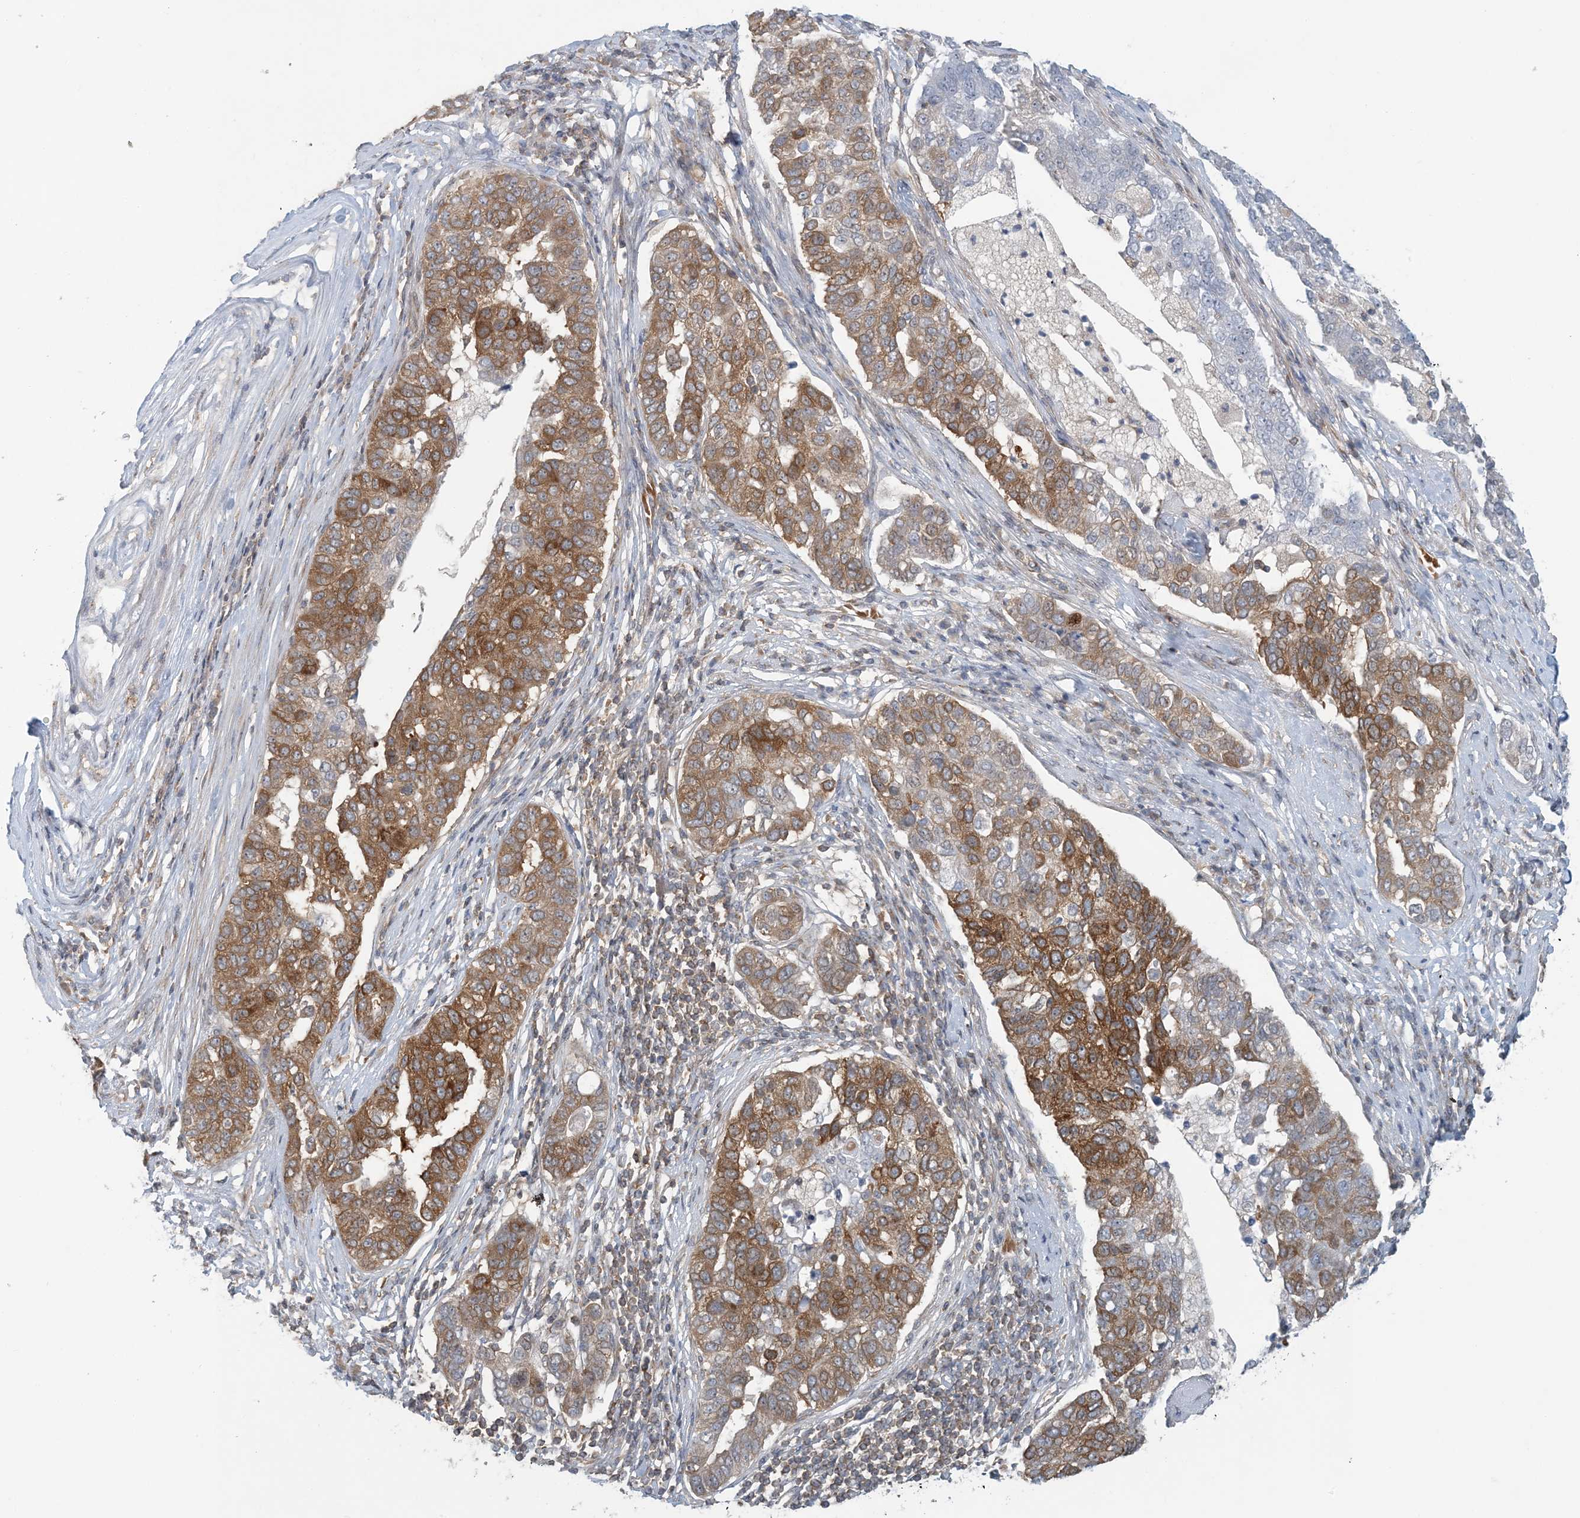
{"staining": {"intensity": "moderate", "quantity": "25%-75%", "location": "cytoplasmic/membranous"}, "tissue": "pancreatic cancer", "cell_type": "Tumor cells", "image_type": "cancer", "snomed": [{"axis": "morphology", "description": "Adenocarcinoma, NOS"}, {"axis": "topography", "description": "Pancreas"}], "caption": "Protein staining exhibits moderate cytoplasmic/membranous staining in approximately 25%-75% of tumor cells in adenocarcinoma (pancreatic).", "gene": "ATP13A2", "patient": {"sex": "female", "age": 61}}